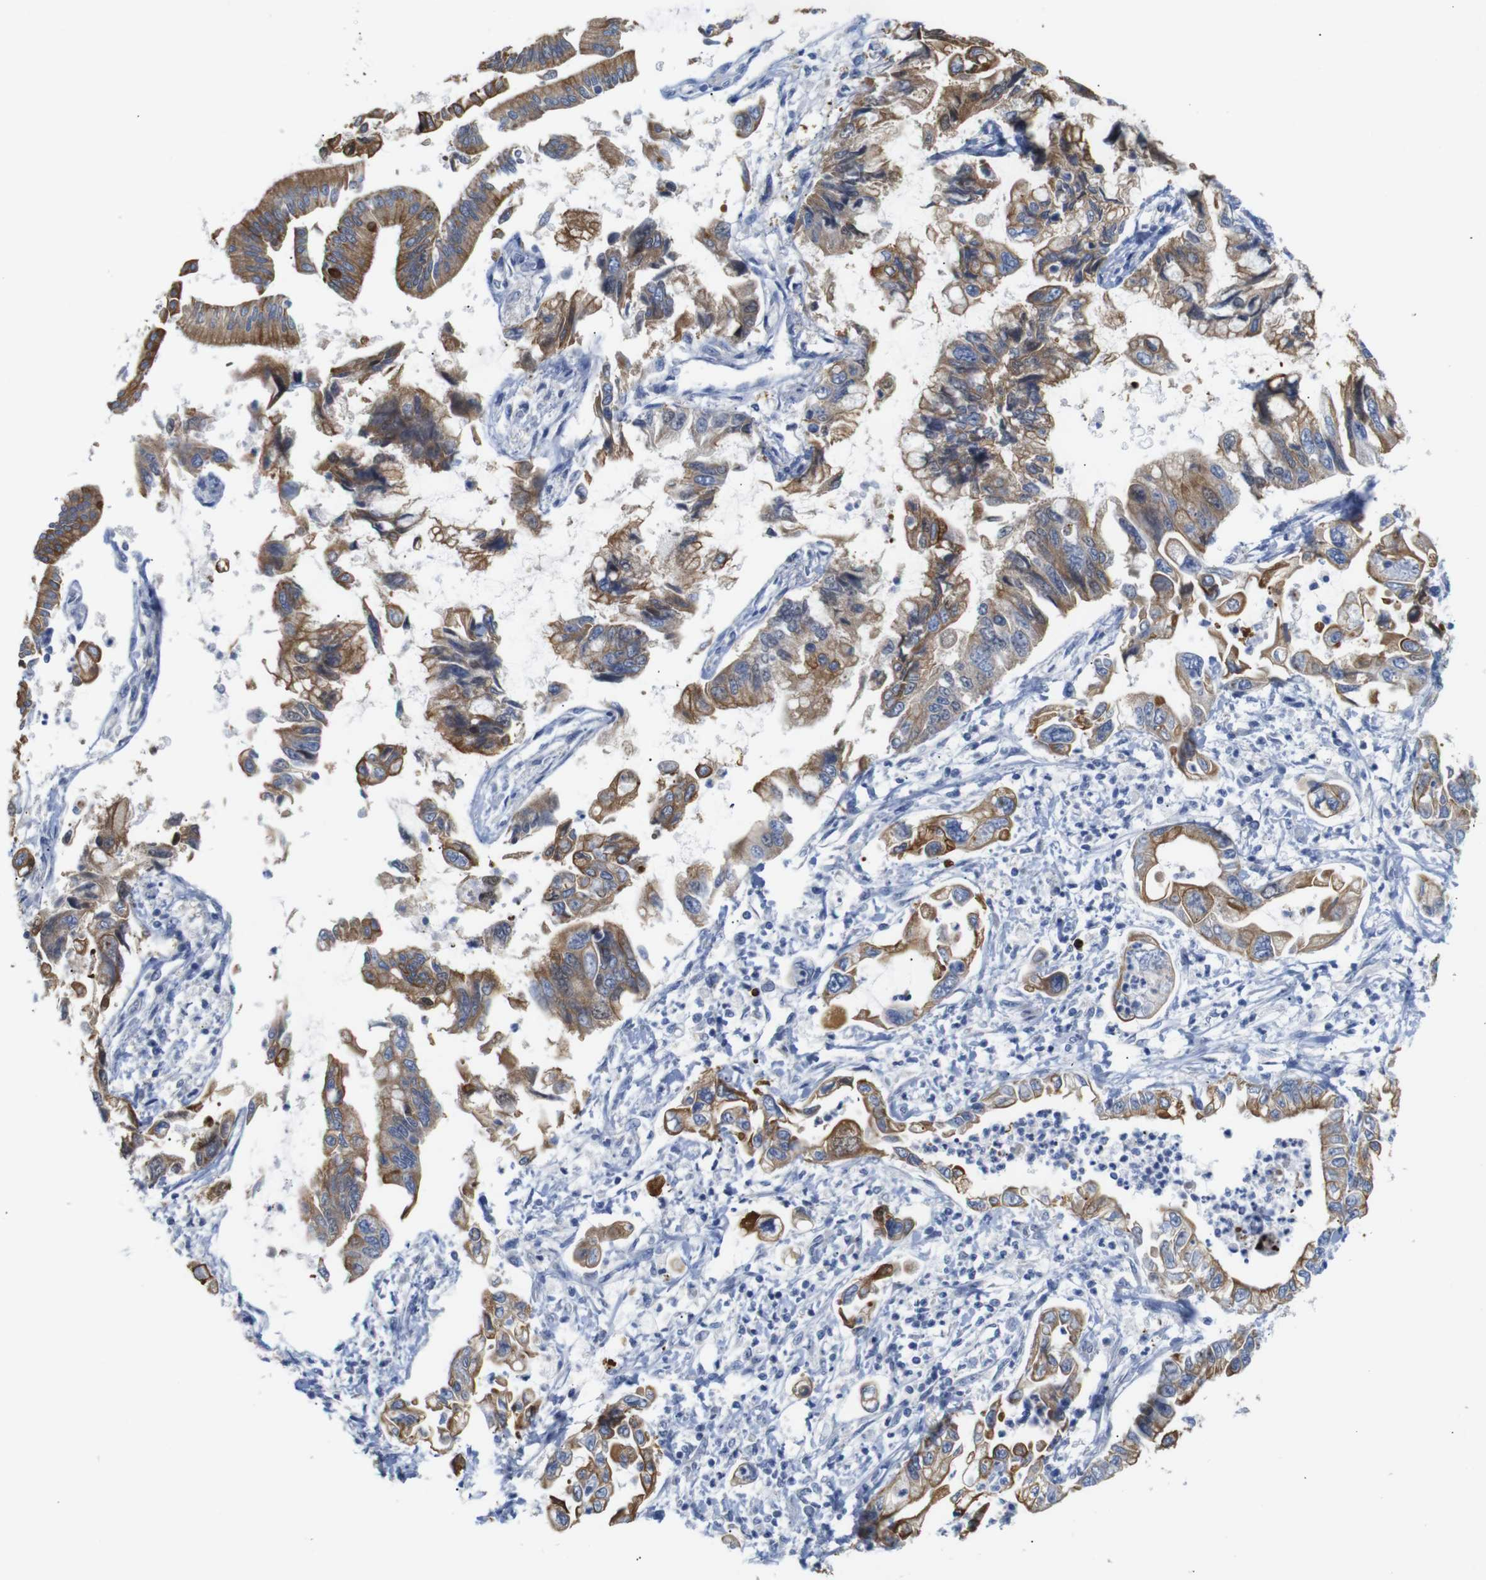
{"staining": {"intensity": "moderate", "quantity": ">75%", "location": "cytoplasmic/membranous"}, "tissue": "pancreatic cancer", "cell_type": "Tumor cells", "image_type": "cancer", "snomed": [{"axis": "morphology", "description": "Adenocarcinoma, NOS"}, {"axis": "topography", "description": "Pancreas"}], "caption": "Pancreatic adenocarcinoma was stained to show a protein in brown. There is medium levels of moderate cytoplasmic/membranous positivity in about >75% of tumor cells.", "gene": "ALOX15", "patient": {"sex": "male", "age": 56}}